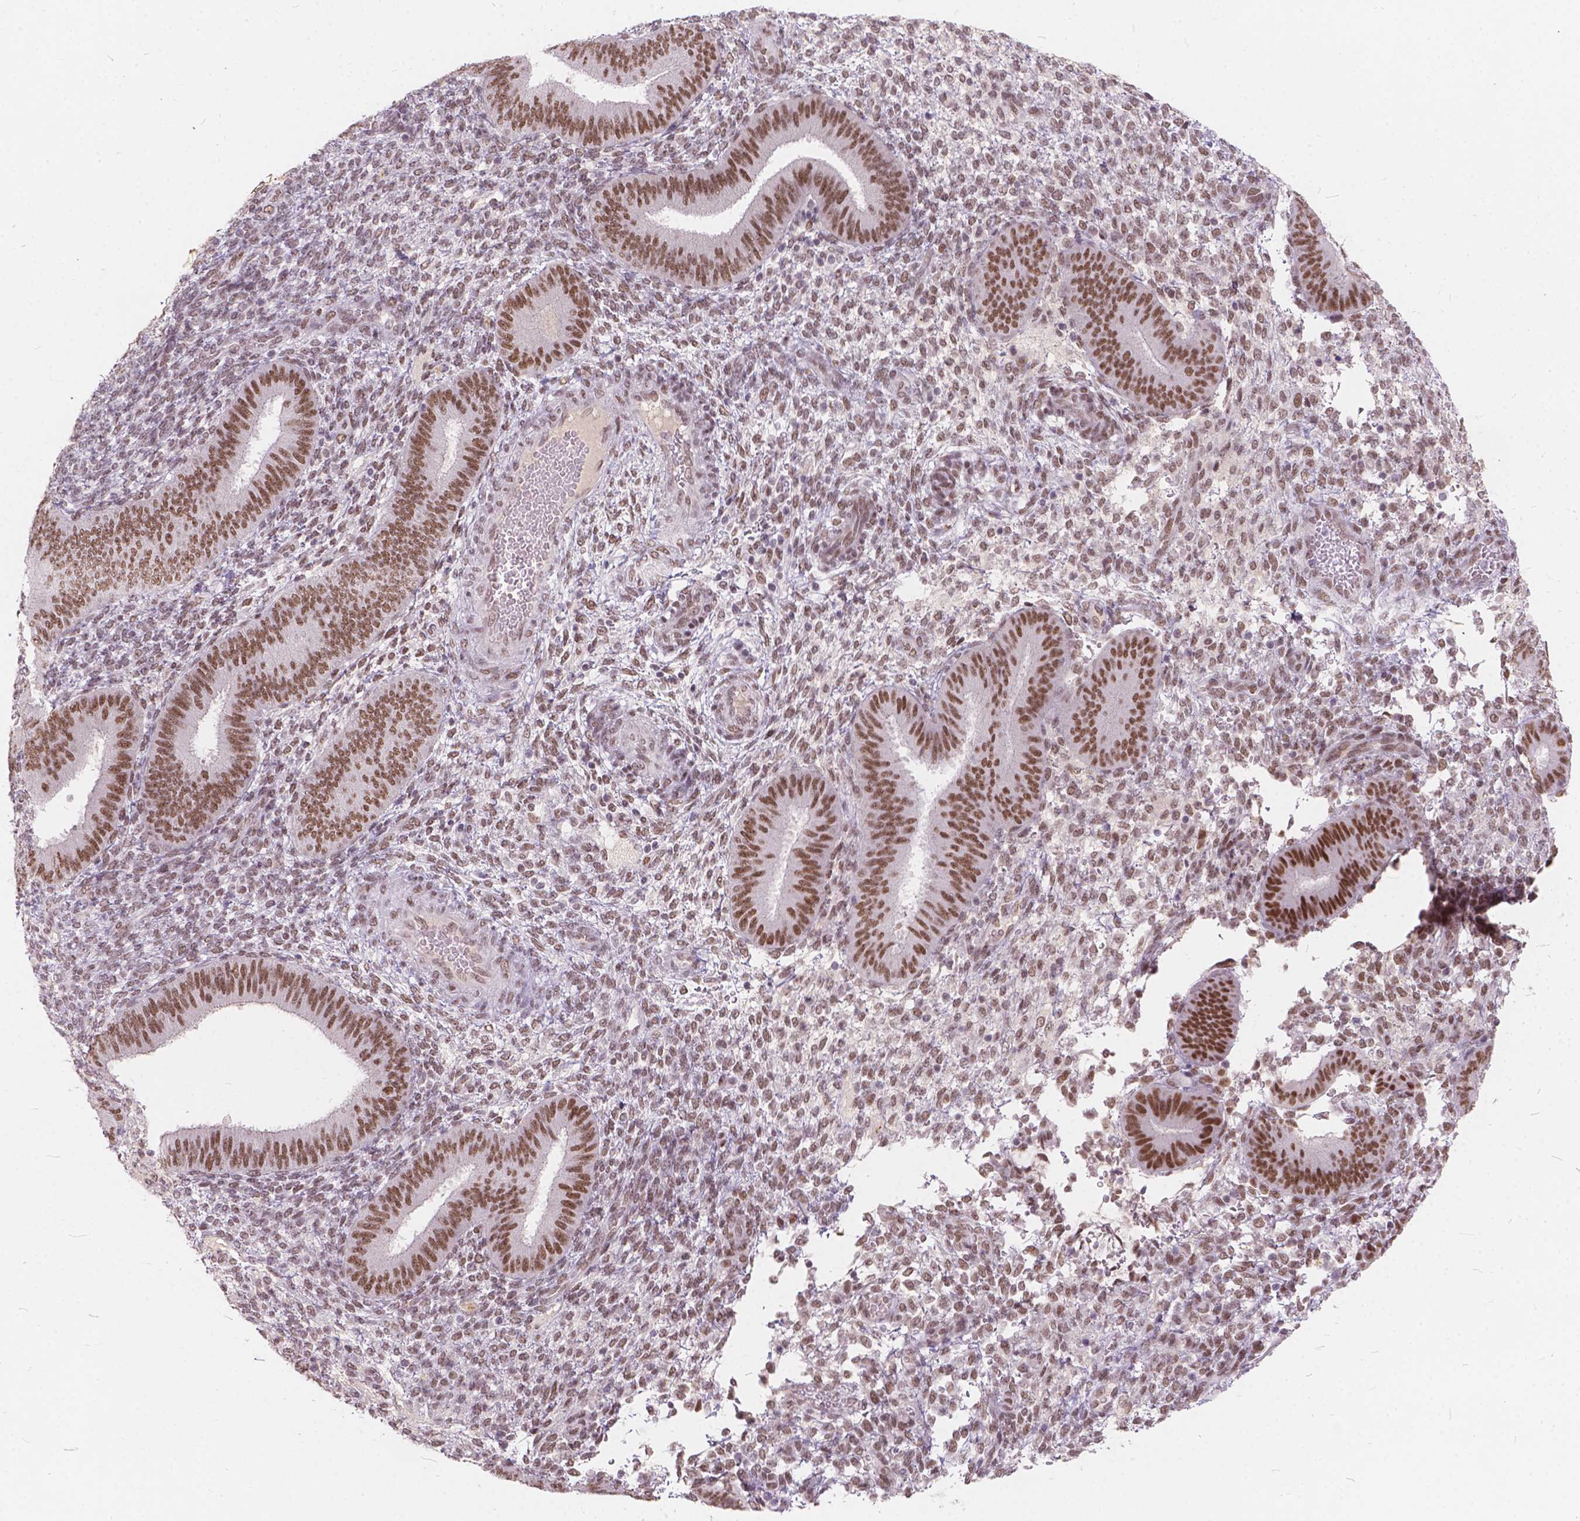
{"staining": {"intensity": "weak", "quantity": ">75%", "location": "nuclear"}, "tissue": "endometrium", "cell_type": "Cells in endometrial stroma", "image_type": "normal", "snomed": [{"axis": "morphology", "description": "Normal tissue, NOS"}, {"axis": "topography", "description": "Endometrium"}], "caption": "Immunohistochemical staining of normal endometrium demonstrates low levels of weak nuclear expression in about >75% of cells in endometrial stroma. The staining was performed using DAB (3,3'-diaminobenzidine), with brown indicating positive protein expression. Nuclei are stained blue with hematoxylin.", "gene": "FAM53A", "patient": {"sex": "female", "age": 39}}